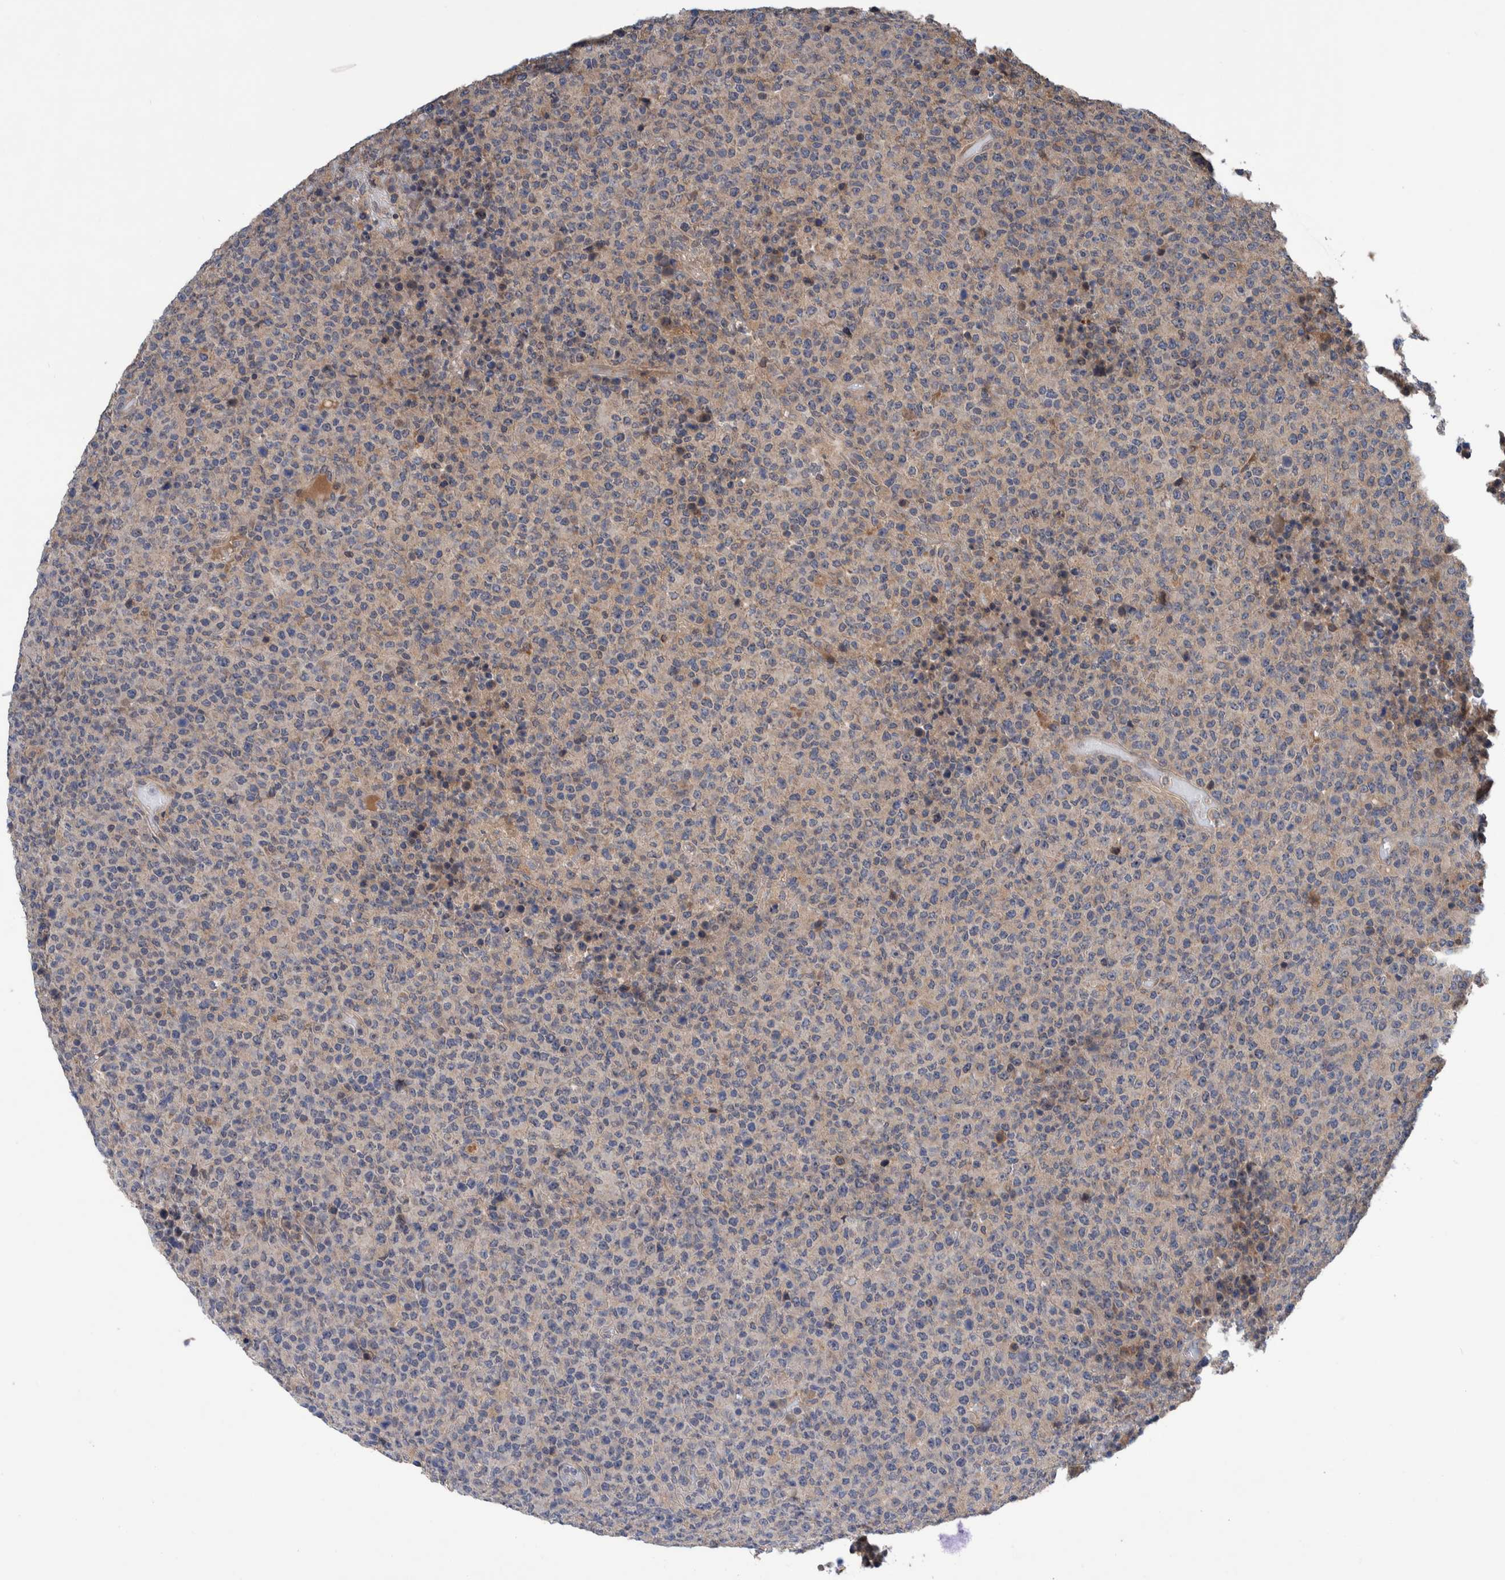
{"staining": {"intensity": "negative", "quantity": "none", "location": "none"}, "tissue": "lymphoma", "cell_type": "Tumor cells", "image_type": "cancer", "snomed": [{"axis": "morphology", "description": "Malignant lymphoma, non-Hodgkin's type, High grade"}, {"axis": "topography", "description": "Lymph node"}], "caption": "IHC of malignant lymphoma, non-Hodgkin's type (high-grade) displays no positivity in tumor cells. Brightfield microscopy of immunohistochemistry (IHC) stained with DAB (brown) and hematoxylin (blue), captured at high magnification.", "gene": "PIK3R6", "patient": {"sex": "male", "age": 13}}